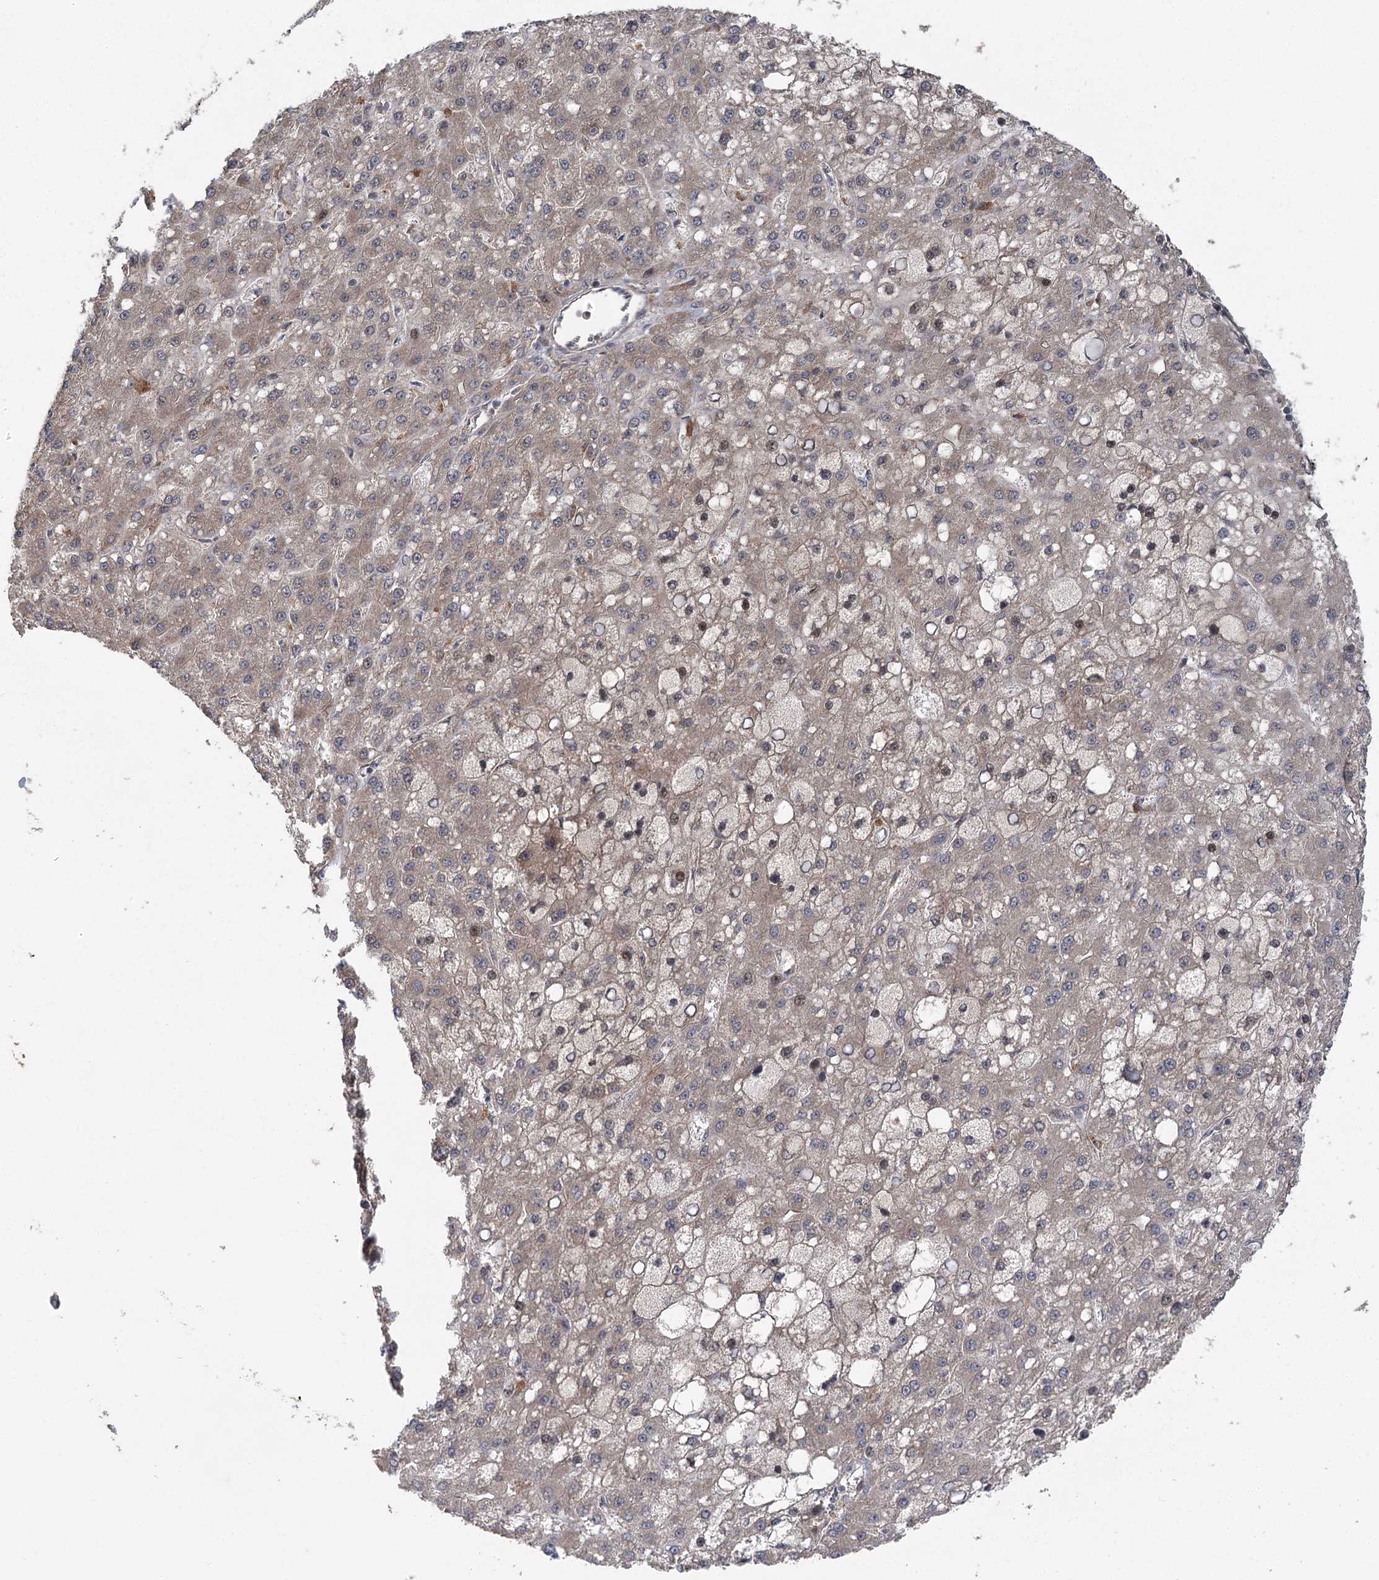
{"staining": {"intensity": "weak", "quantity": "25%-75%", "location": "cytoplasmic/membranous,nuclear"}, "tissue": "liver cancer", "cell_type": "Tumor cells", "image_type": "cancer", "snomed": [{"axis": "morphology", "description": "Carcinoma, Hepatocellular, NOS"}, {"axis": "topography", "description": "Liver"}], "caption": "DAB immunohistochemical staining of liver cancer reveals weak cytoplasmic/membranous and nuclear protein positivity in approximately 25%-75% of tumor cells.", "gene": "C12orf4", "patient": {"sex": "male", "age": 67}}